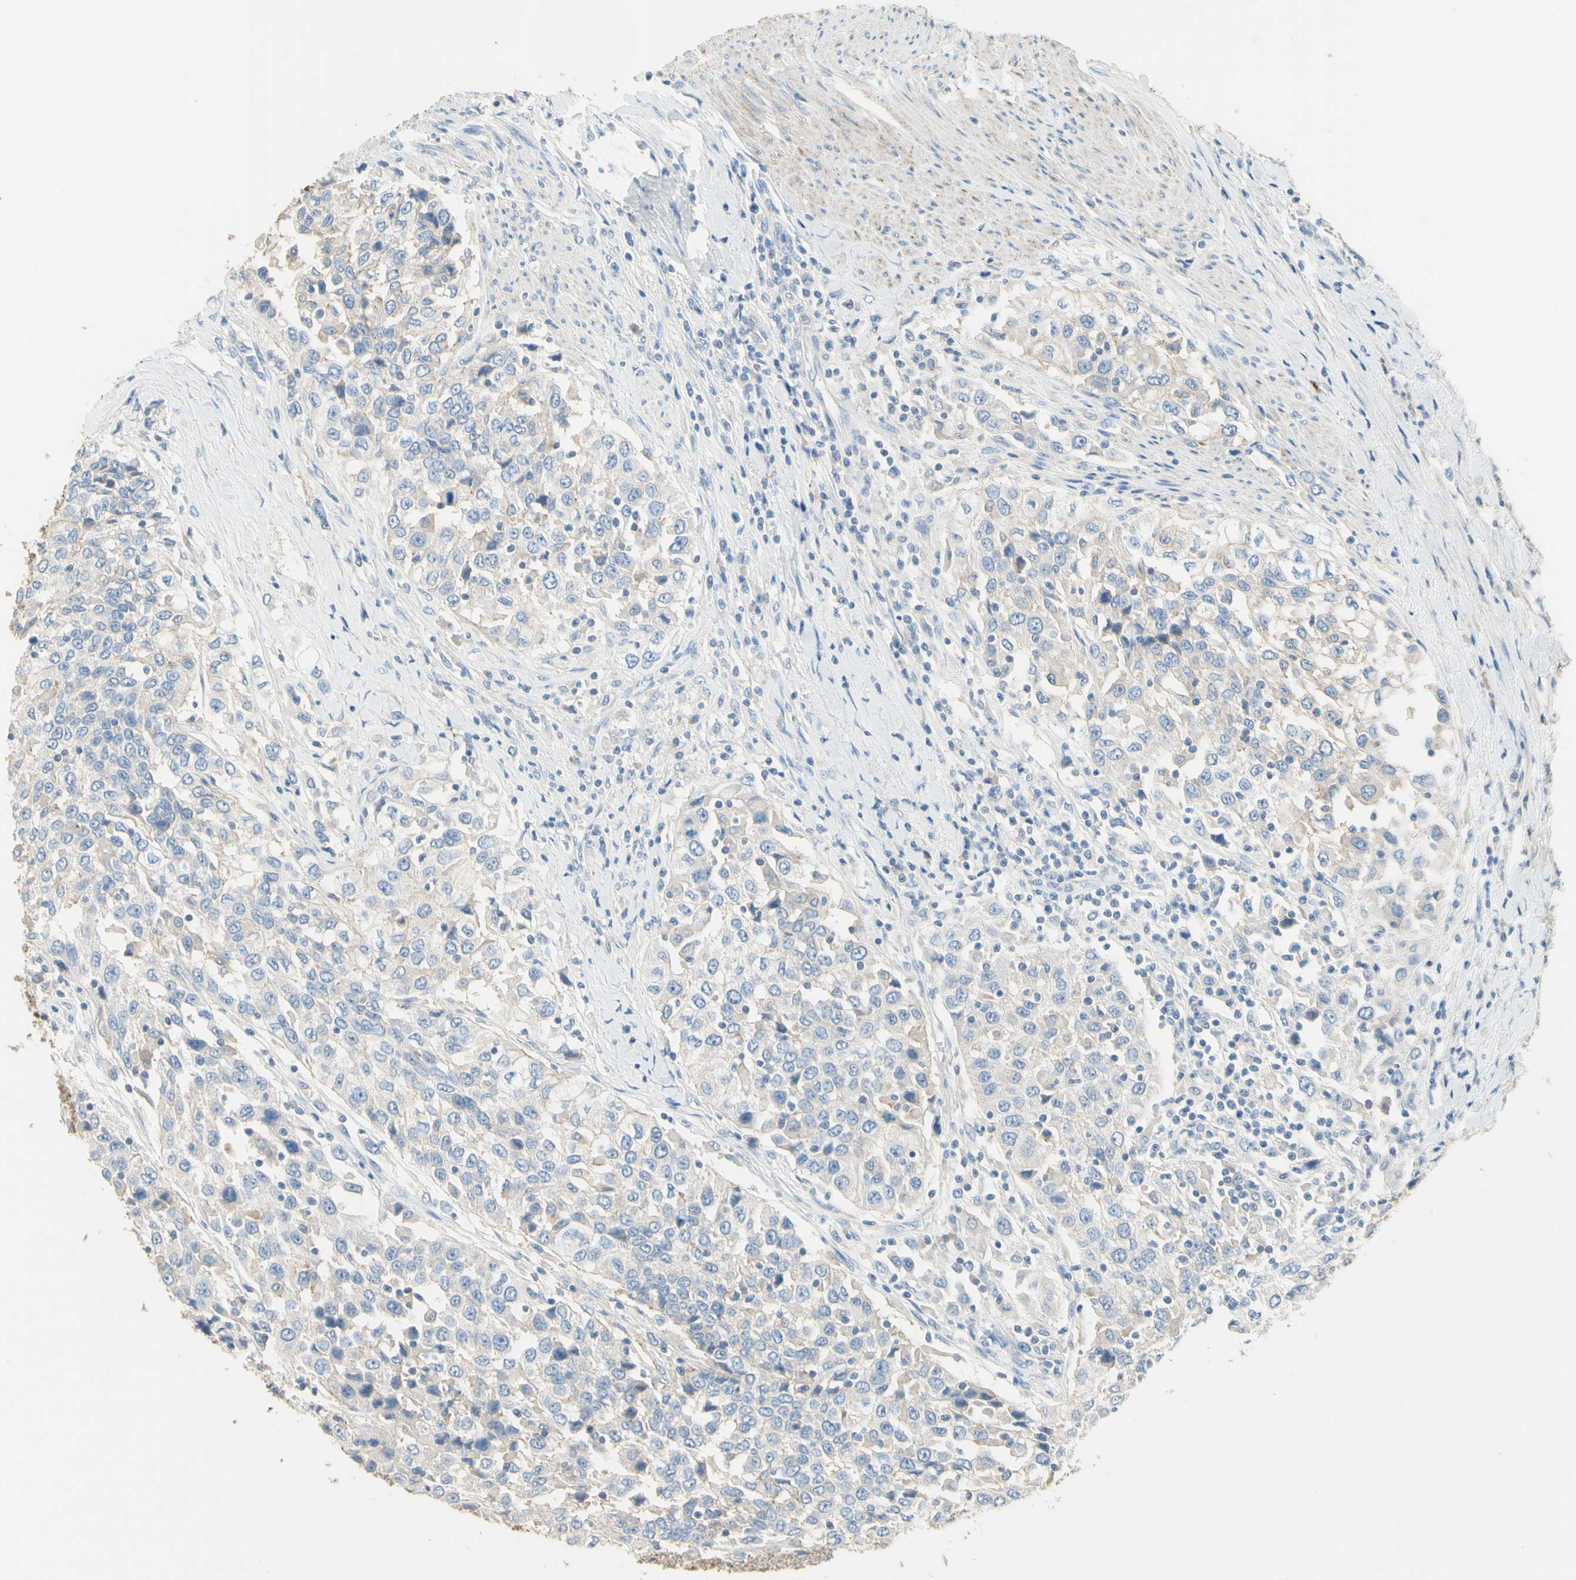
{"staining": {"intensity": "weak", "quantity": "<25%", "location": "cytoplasmic/membranous"}, "tissue": "urothelial cancer", "cell_type": "Tumor cells", "image_type": "cancer", "snomed": [{"axis": "morphology", "description": "Urothelial carcinoma, High grade"}, {"axis": "topography", "description": "Urinary bladder"}], "caption": "Human urothelial cancer stained for a protein using immunohistochemistry (IHC) reveals no staining in tumor cells.", "gene": "NECTIN4", "patient": {"sex": "female", "age": 80}}